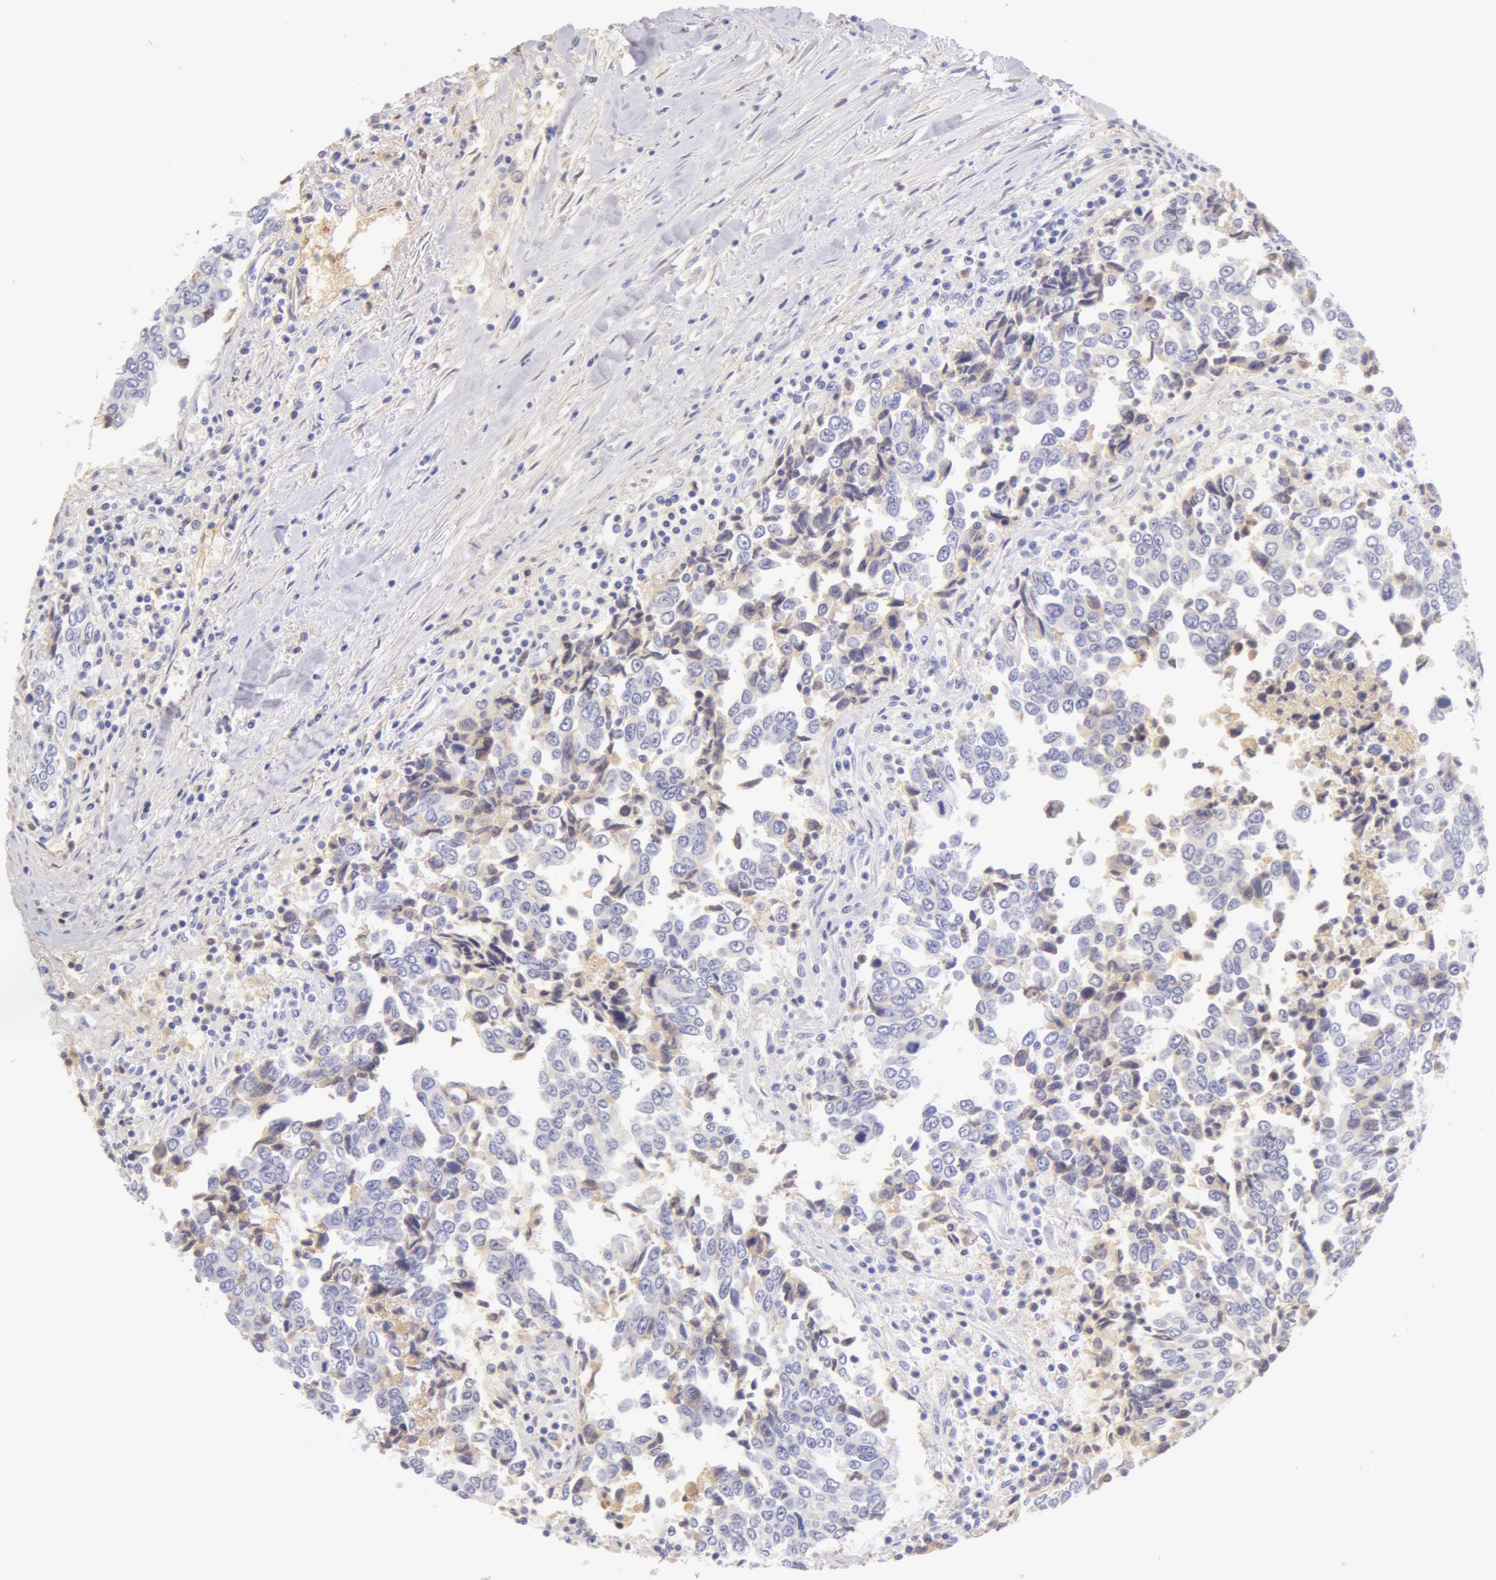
{"staining": {"intensity": "negative", "quantity": "none", "location": "none"}, "tissue": "urothelial cancer", "cell_type": "Tumor cells", "image_type": "cancer", "snomed": [{"axis": "morphology", "description": "Urothelial carcinoma, High grade"}, {"axis": "topography", "description": "Urinary bladder"}], "caption": "High power microscopy histopathology image of an immunohistochemistry micrograph of urothelial cancer, revealing no significant staining in tumor cells. (DAB (3,3'-diaminobenzidine) immunohistochemistry (IHC) with hematoxylin counter stain).", "gene": "AHSG", "patient": {"sex": "male", "age": 86}}